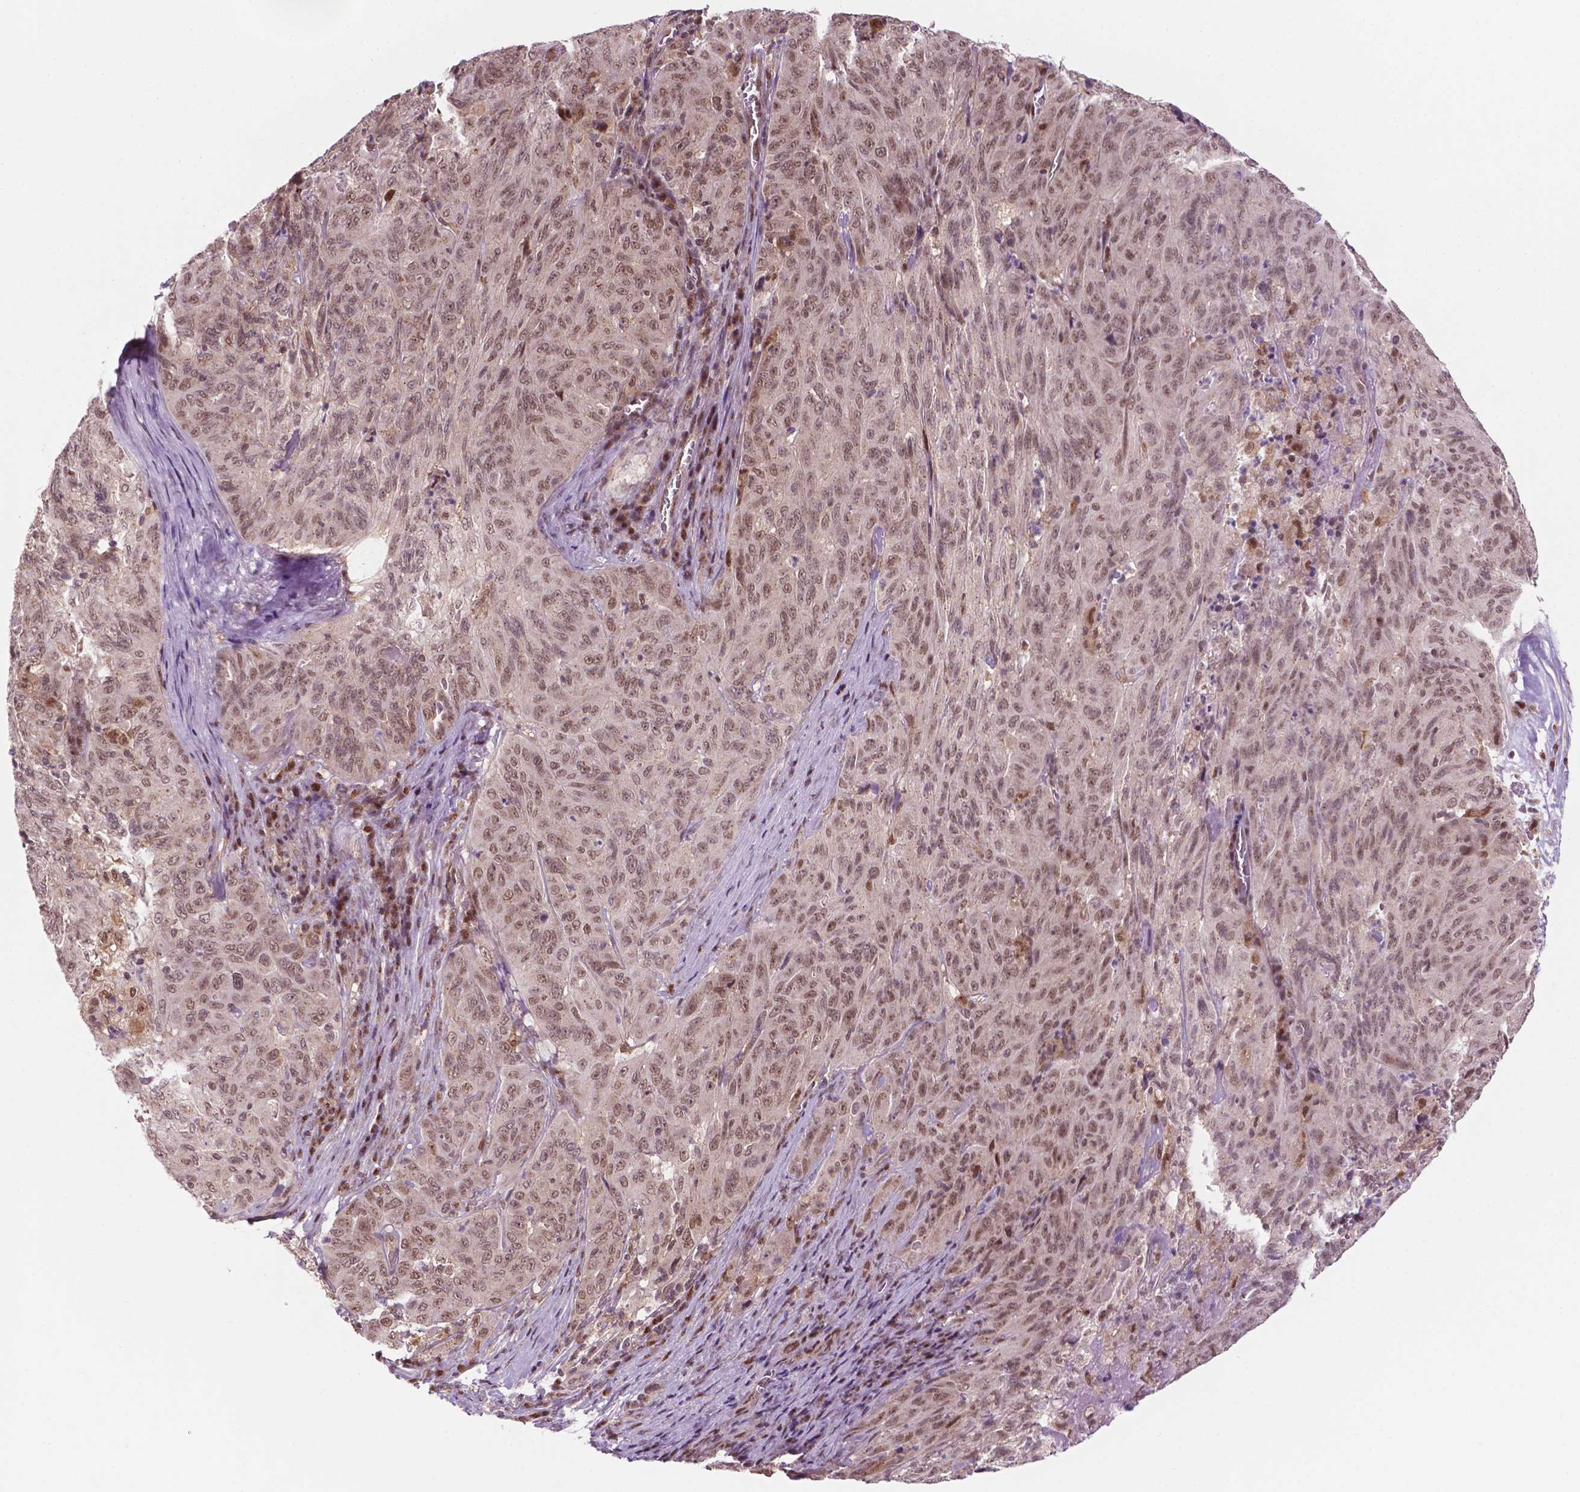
{"staining": {"intensity": "moderate", "quantity": ">75%", "location": "nuclear"}, "tissue": "pancreatic cancer", "cell_type": "Tumor cells", "image_type": "cancer", "snomed": [{"axis": "morphology", "description": "Adenocarcinoma, NOS"}, {"axis": "topography", "description": "Pancreas"}], "caption": "A brown stain highlights moderate nuclear positivity of a protein in adenocarcinoma (pancreatic) tumor cells.", "gene": "PER2", "patient": {"sex": "male", "age": 63}}